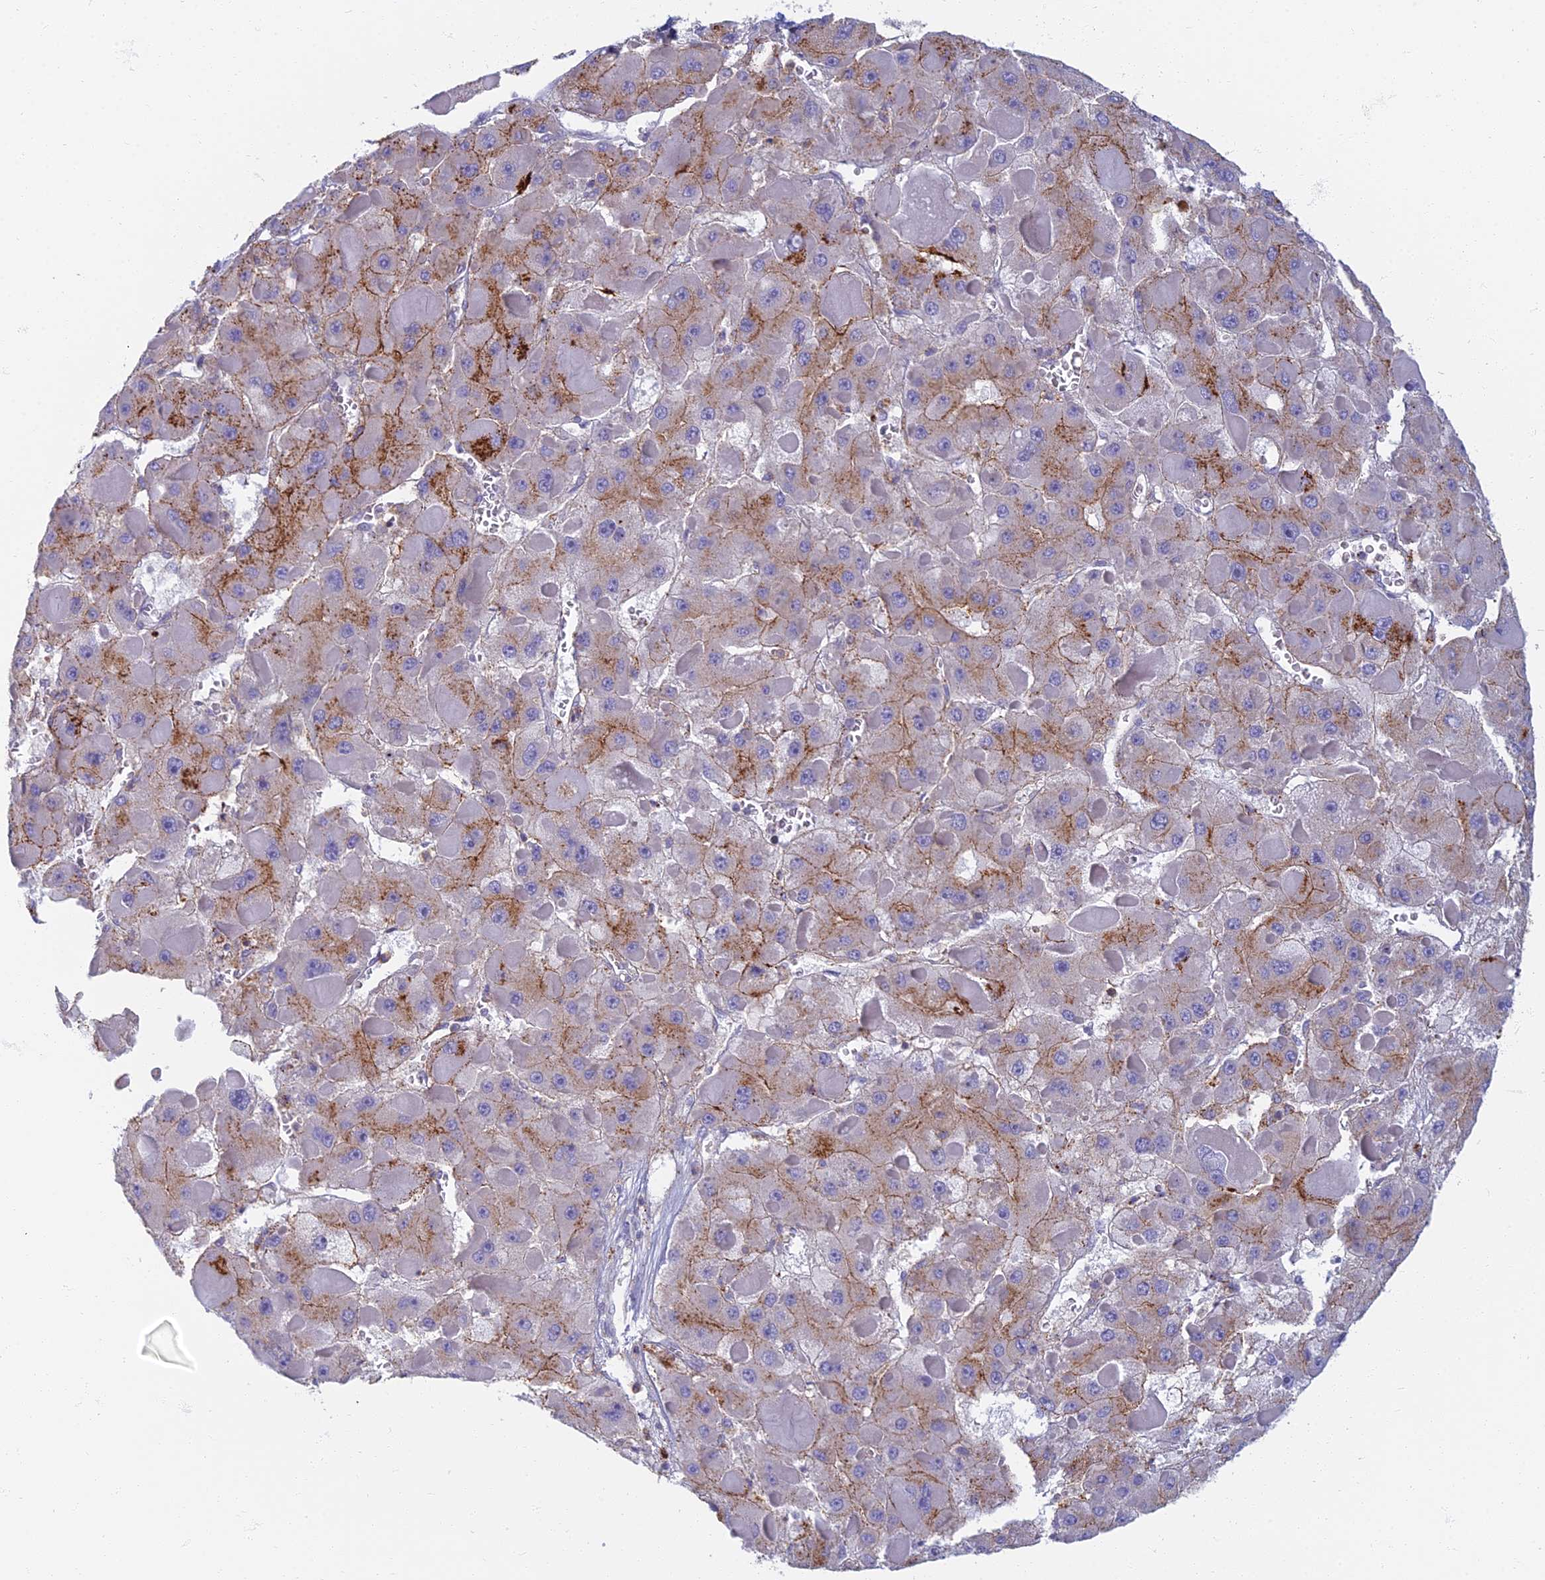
{"staining": {"intensity": "moderate", "quantity": "25%-75%", "location": "cytoplasmic/membranous"}, "tissue": "liver cancer", "cell_type": "Tumor cells", "image_type": "cancer", "snomed": [{"axis": "morphology", "description": "Carcinoma, Hepatocellular, NOS"}, {"axis": "topography", "description": "Liver"}], "caption": "IHC micrograph of liver cancer stained for a protein (brown), which shows medium levels of moderate cytoplasmic/membranous expression in approximately 25%-75% of tumor cells.", "gene": "CHMP4B", "patient": {"sex": "female", "age": 73}}